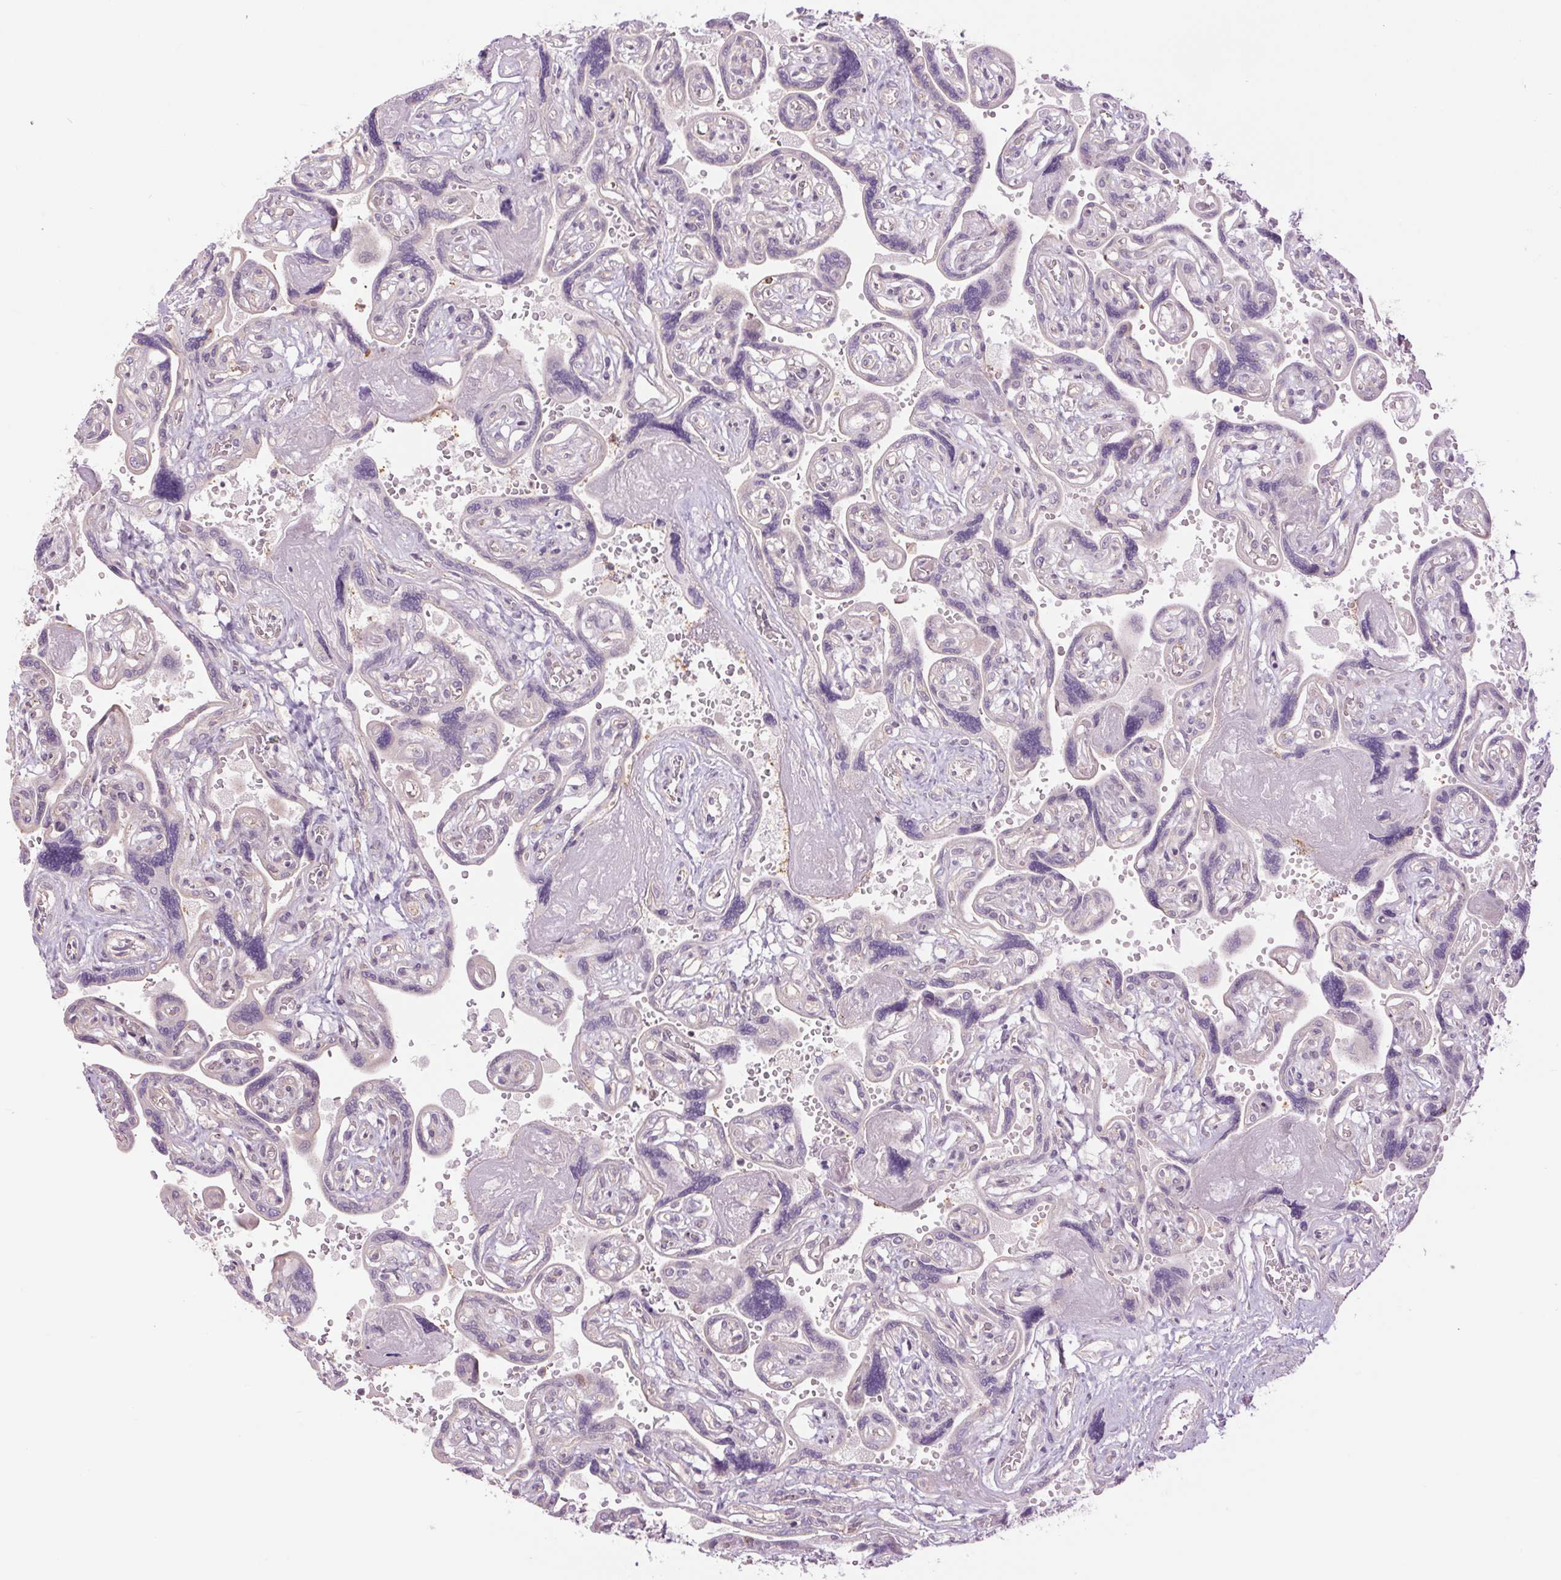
{"staining": {"intensity": "weak", "quantity": "<25%", "location": "cytoplasmic/membranous"}, "tissue": "placenta", "cell_type": "Decidual cells", "image_type": "normal", "snomed": [{"axis": "morphology", "description": "Normal tissue, NOS"}, {"axis": "topography", "description": "Placenta"}], "caption": "IHC histopathology image of unremarkable human placenta stained for a protein (brown), which reveals no staining in decidual cells.", "gene": "CTNNA3", "patient": {"sex": "female", "age": 32}}